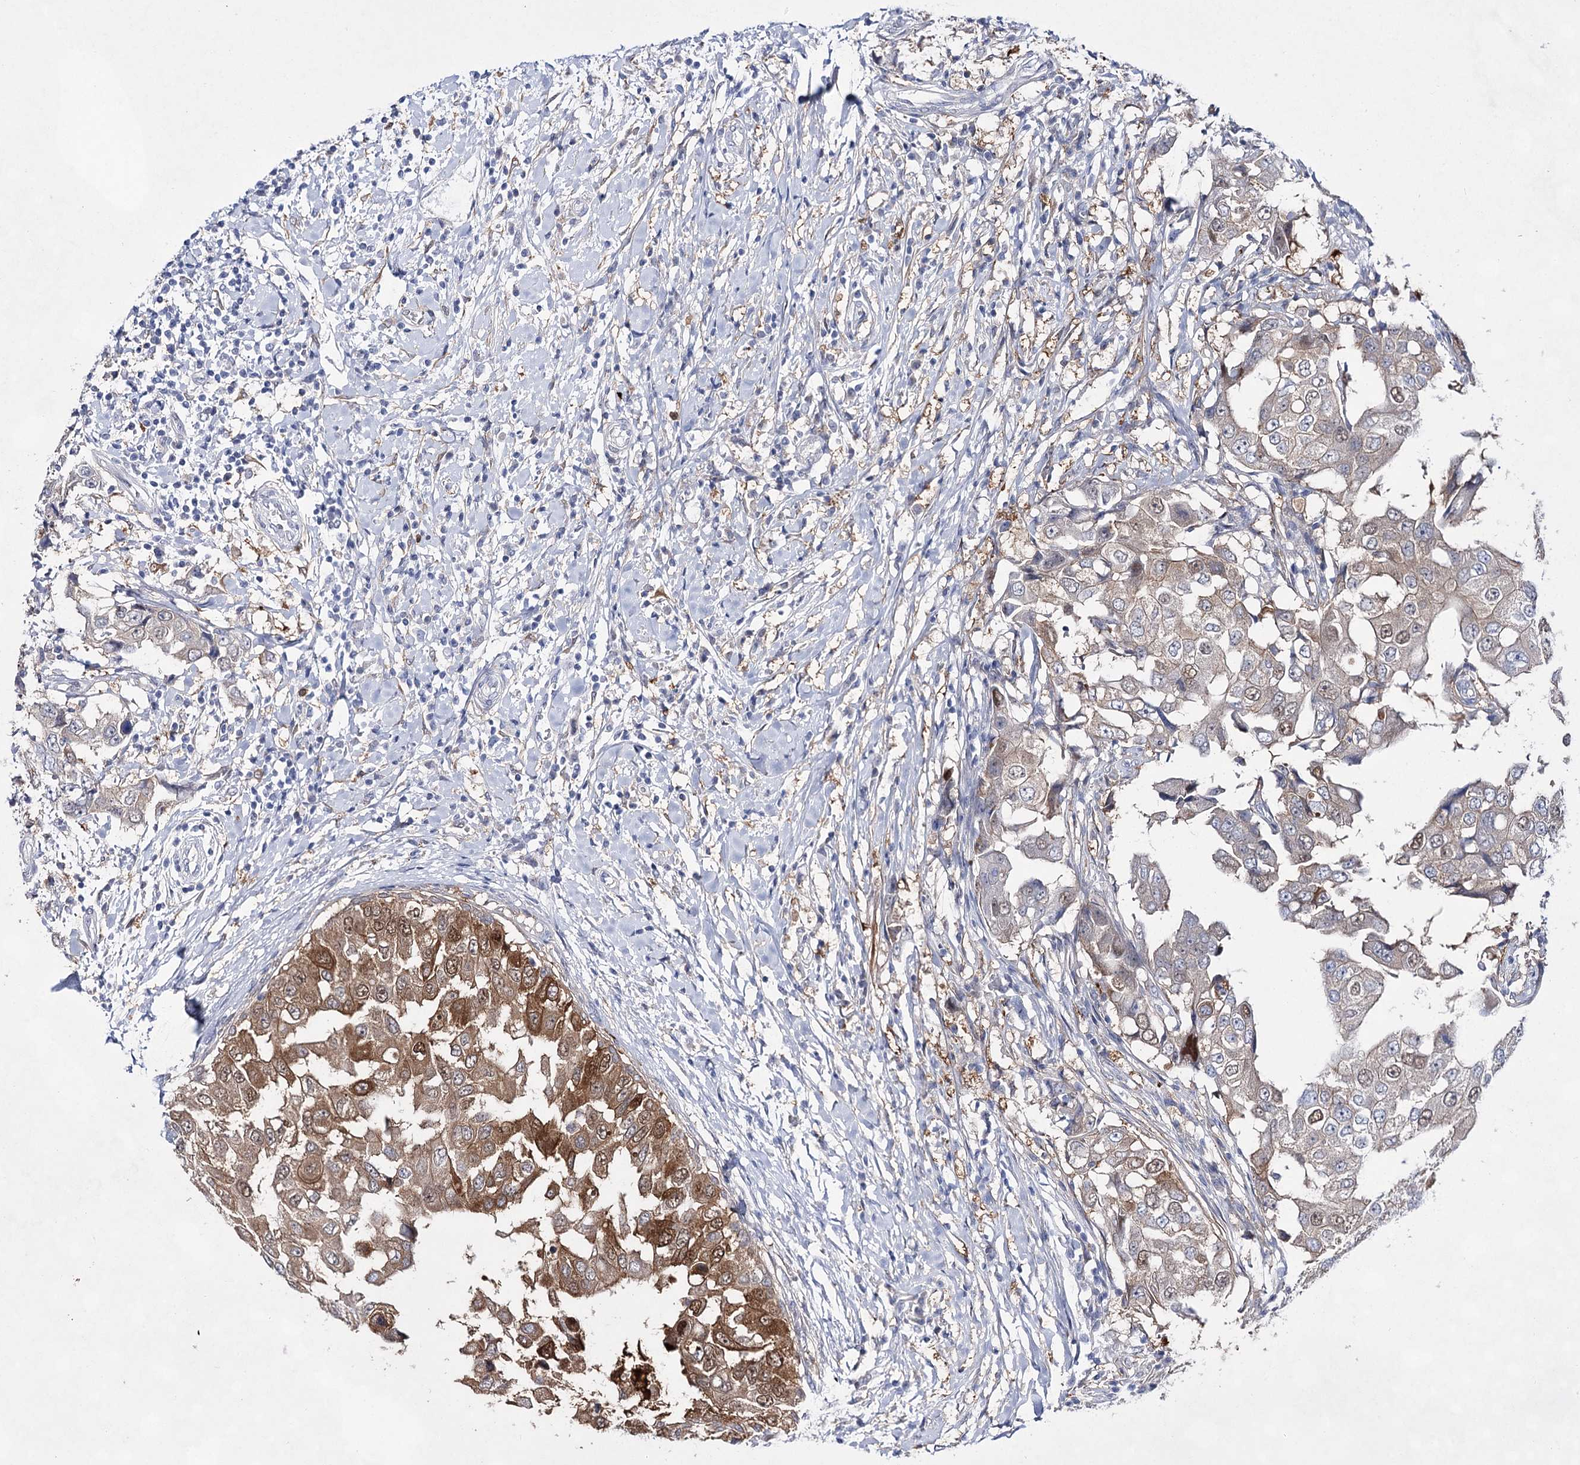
{"staining": {"intensity": "moderate", "quantity": ">75%", "location": "cytoplasmic/membranous,nuclear"}, "tissue": "breast cancer", "cell_type": "Tumor cells", "image_type": "cancer", "snomed": [{"axis": "morphology", "description": "Duct carcinoma"}, {"axis": "topography", "description": "Breast"}], "caption": "Protein analysis of breast cancer tissue exhibits moderate cytoplasmic/membranous and nuclear expression in about >75% of tumor cells.", "gene": "UGDH", "patient": {"sex": "female", "age": 27}}